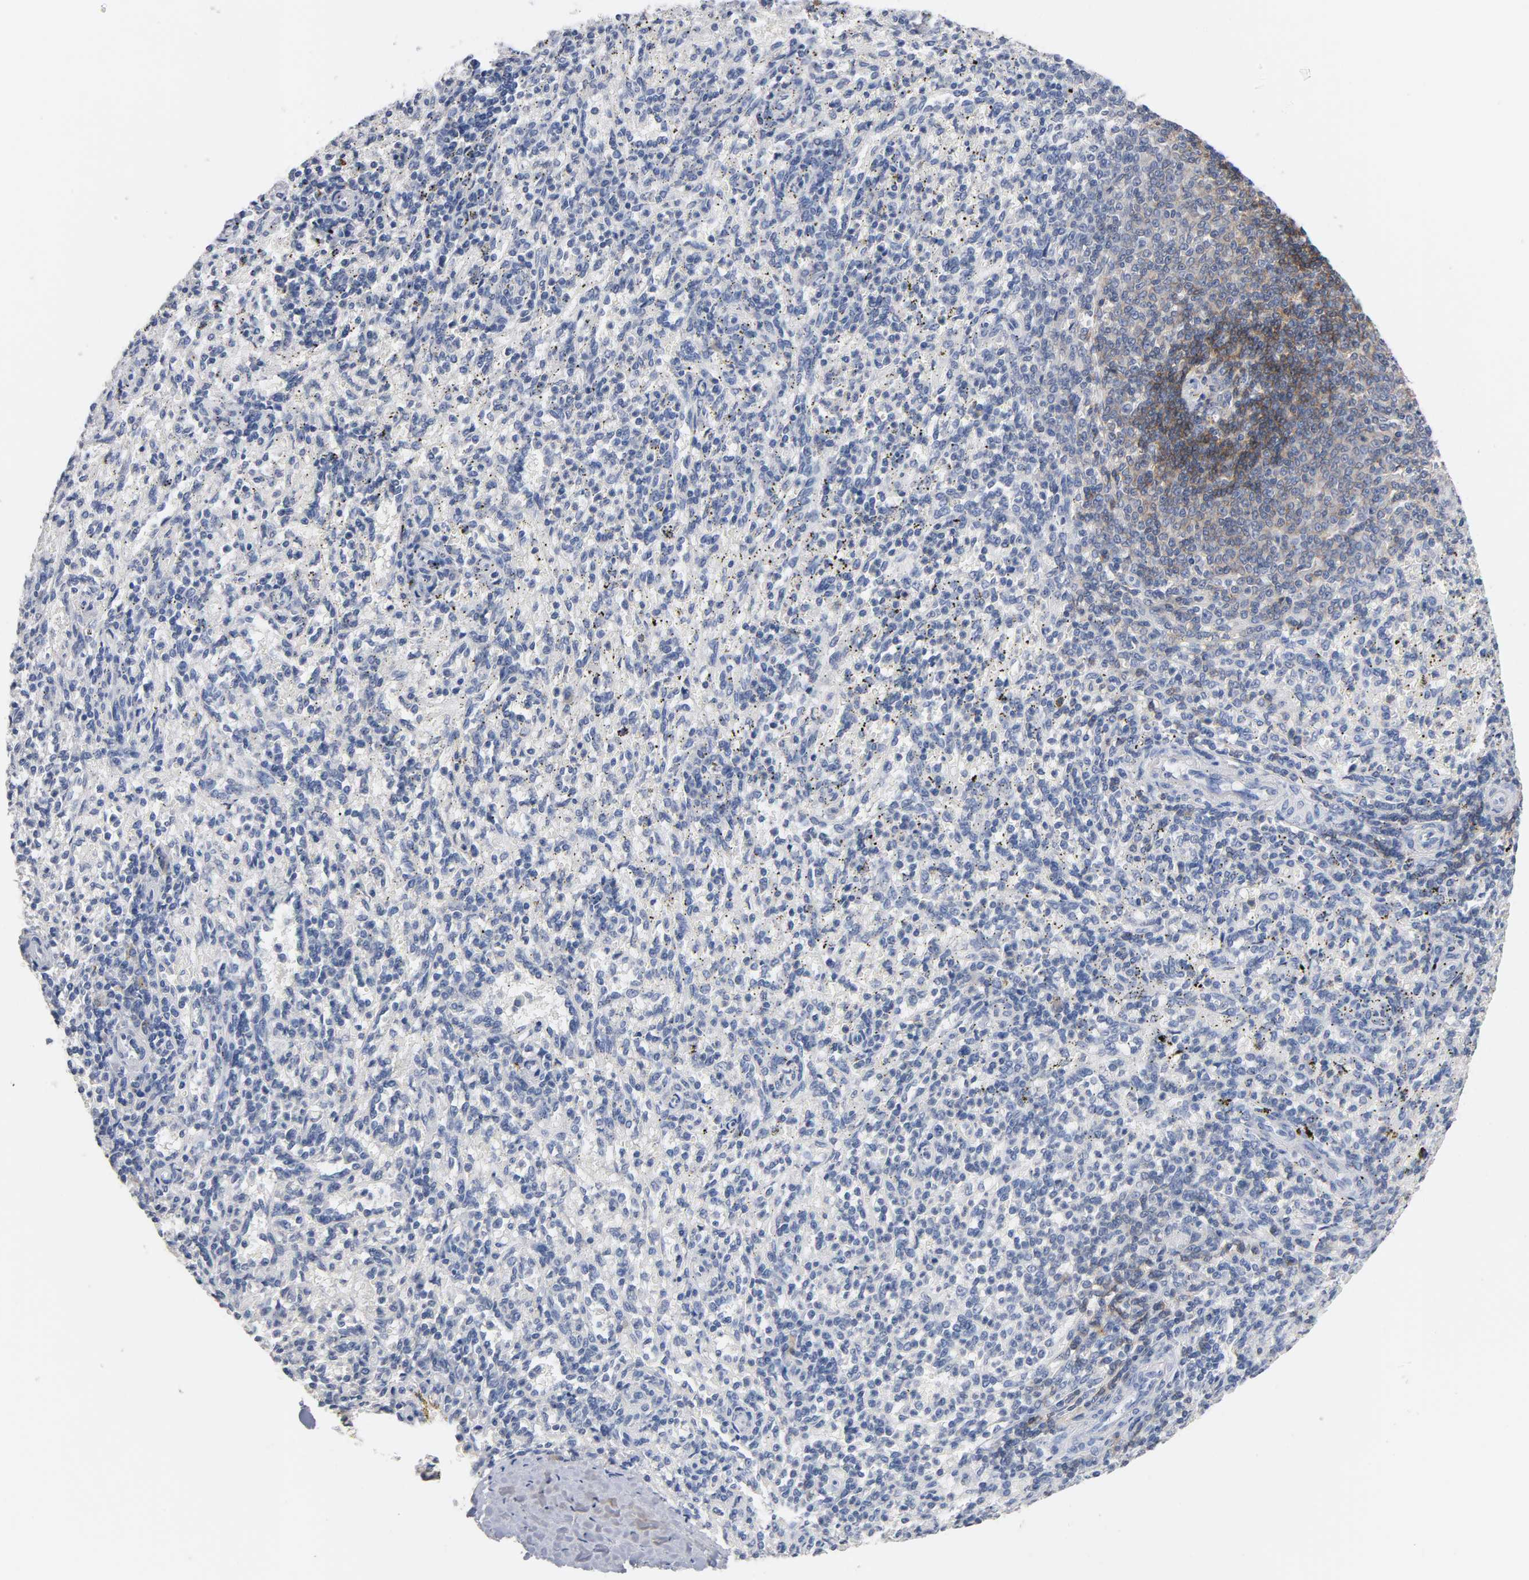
{"staining": {"intensity": "negative", "quantity": "none", "location": "none"}, "tissue": "spleen", "cell_type": "Cells in red pulp", "image_type": "normal", "snomed": [{"axis": "morphology", "description": "Normal tissue, NOS"}, {"axis": "topography", "description": "Spleen"}], "caption": "The photomicrograph reveals no significant staining in cells in red pulp of spleen.", "gene": "ZCCHC13", "patient": {"sex": "female", "age": 10}}